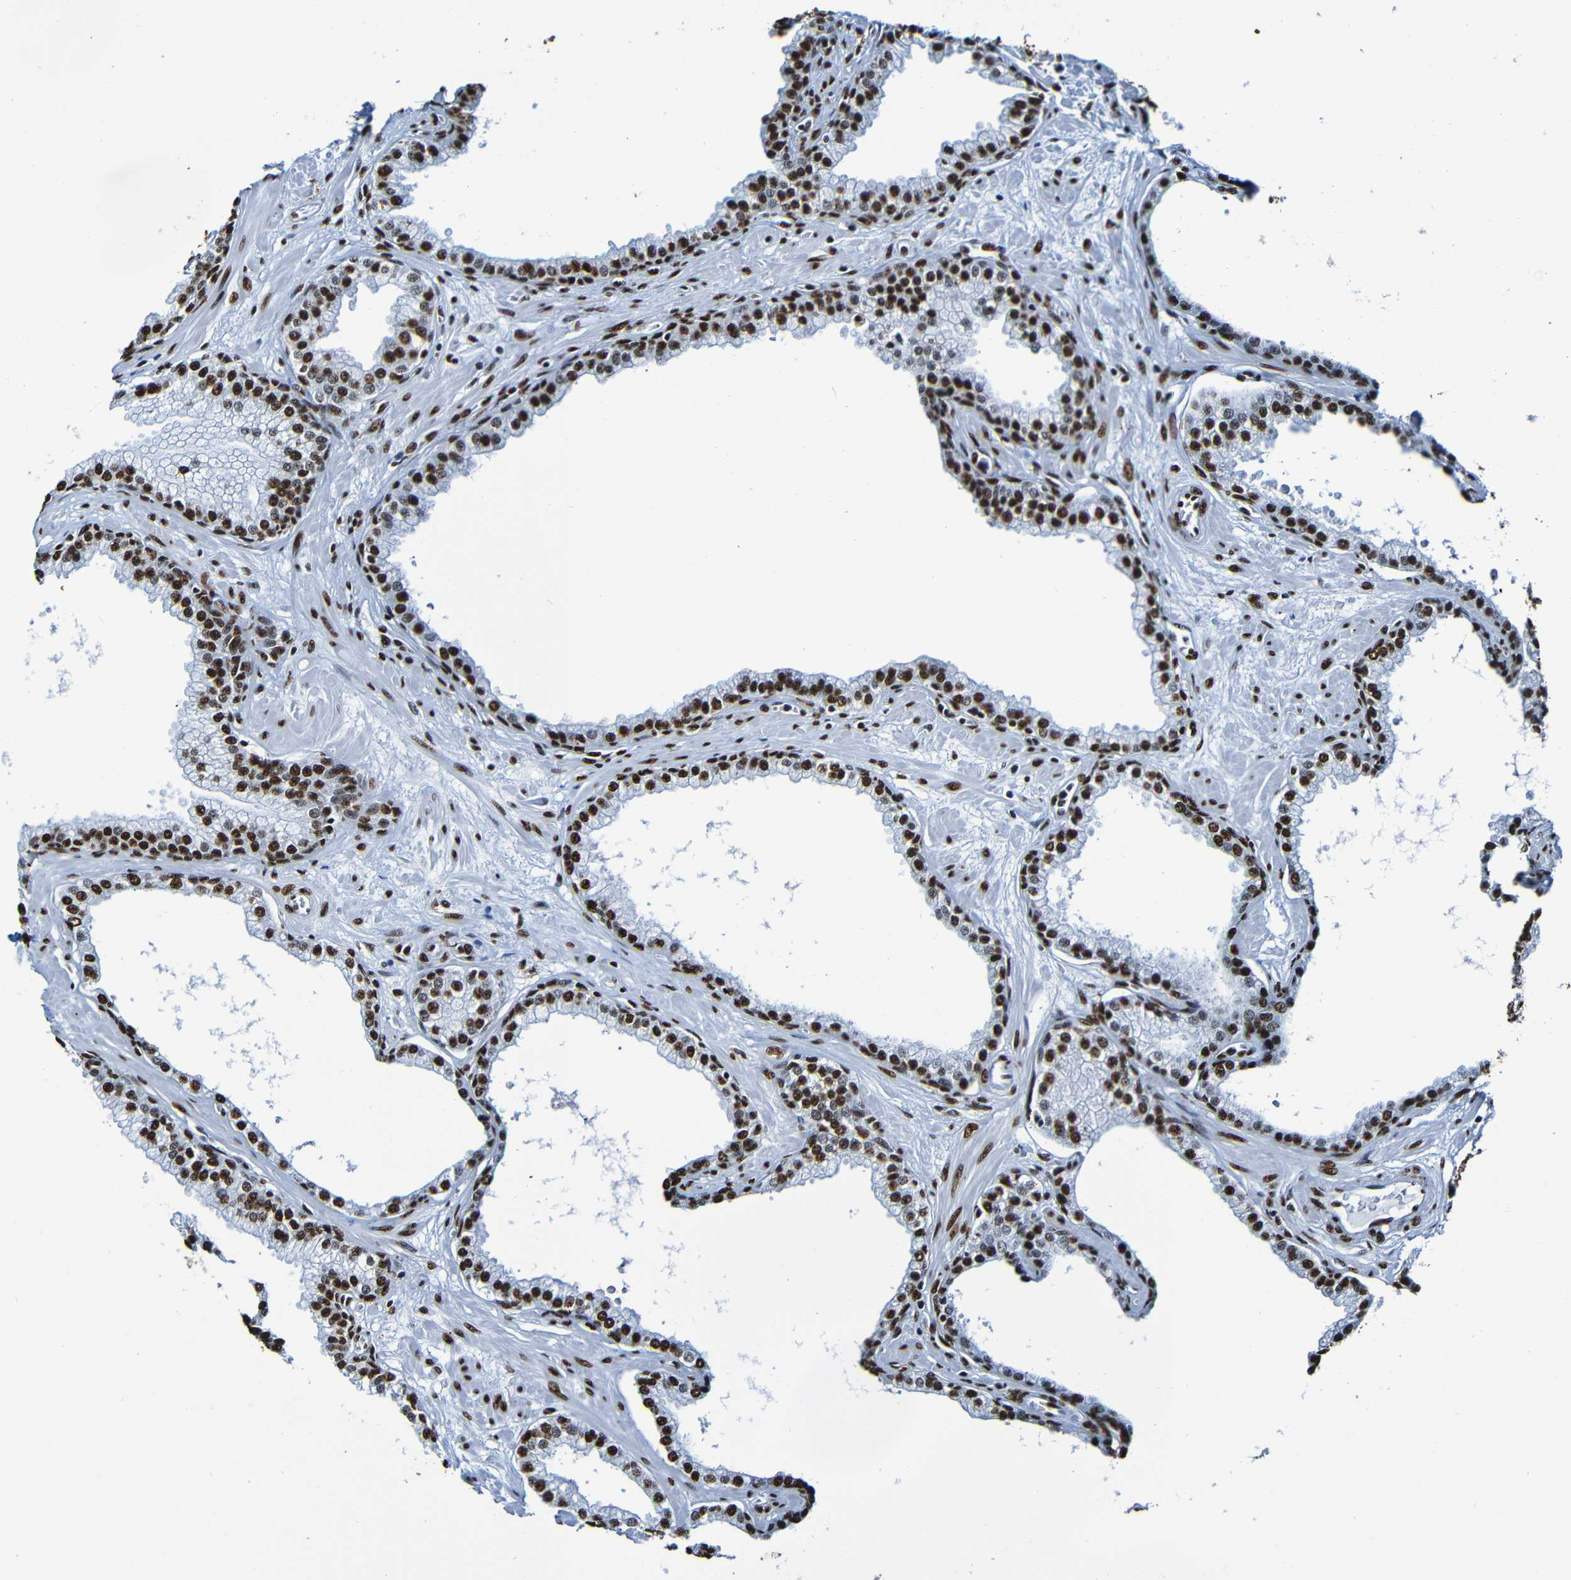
{"staining": {"intensity": "strong", "quantity": ">75%", "location": "nuclear"}, "tissue": "prostate", "cell_type": "Glandular cells", "image_type": "normal", "snomed": [{"axis": "morphology", "description": "Normal tissue, NOS"}, {"axis": "morphology", "description": "Urothelial carcinoma, Low grade"}, {"axis": "topography", "description": "Urinary bladder"}, {"axis": "topography", "description": "Prostate"}], "caption": "Benign prostate demonstrates strong nuclear expression in approximately >75% of glandular cells (IHC, brightfield microscopy, high magnification)..", "gene": "SRSF3", "patient": {"sex": "male", "age": 60}}